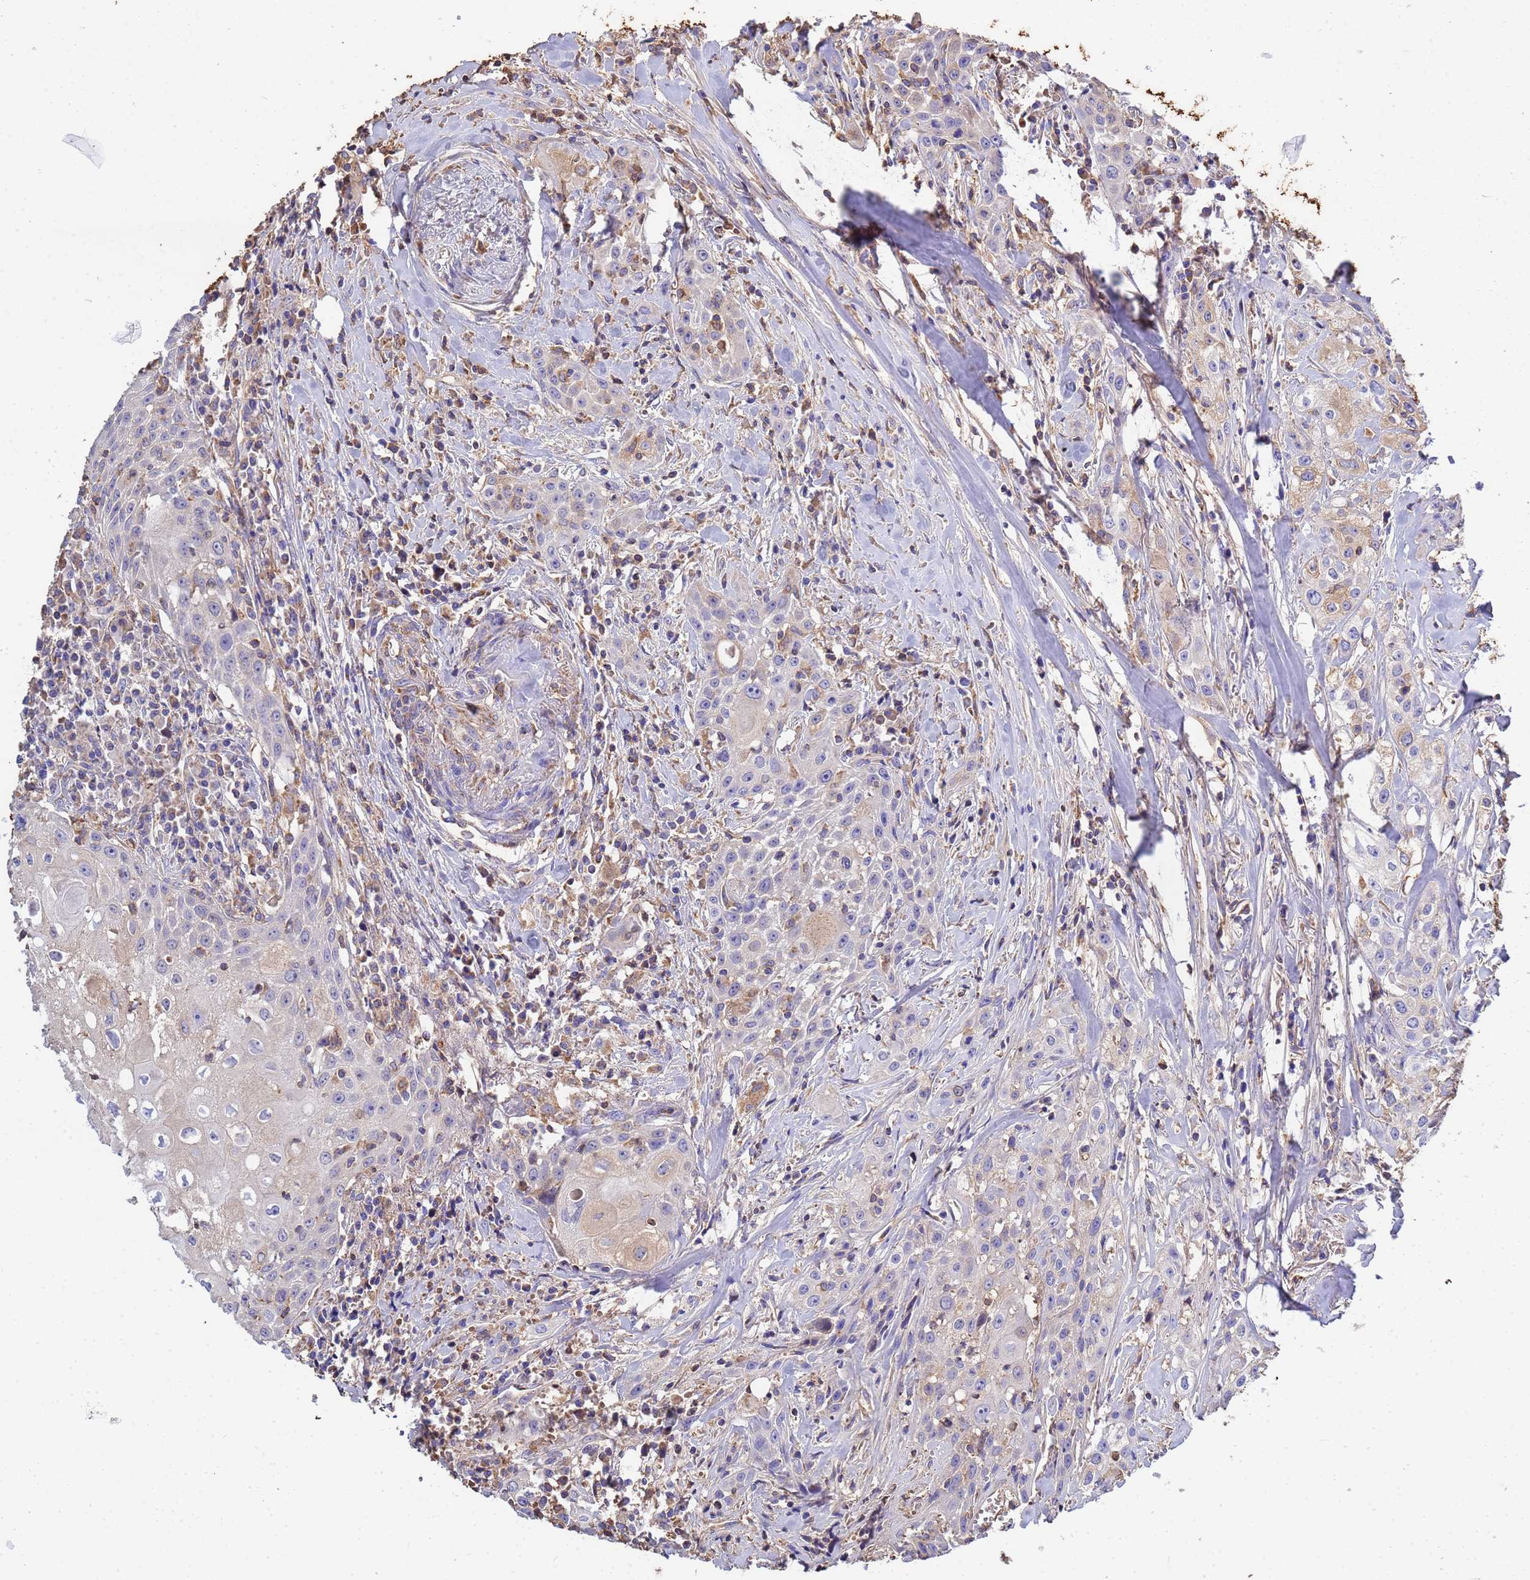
{"staining": {"intensity": "negative", "quantity": "none", "location": "none"}, "tissue": "head and neck cancer", "cell_type": "Tumor cells", "image_type": "cancer", "snomed": [{"axis": "morphology", "description": "Squamous cell carcinoma, NOS"}, {"axis": "topography", "description": "Oral tissue"}, {"axis": "topography", "description": "Head-Neck"}], "caption": "The IHC photomicrograph has no significant staining in tumor cells of head and neck squamous cell carcinoma tissue.", "gene": "GLUD1", "patient": {"sex": "female", "age": 82}}